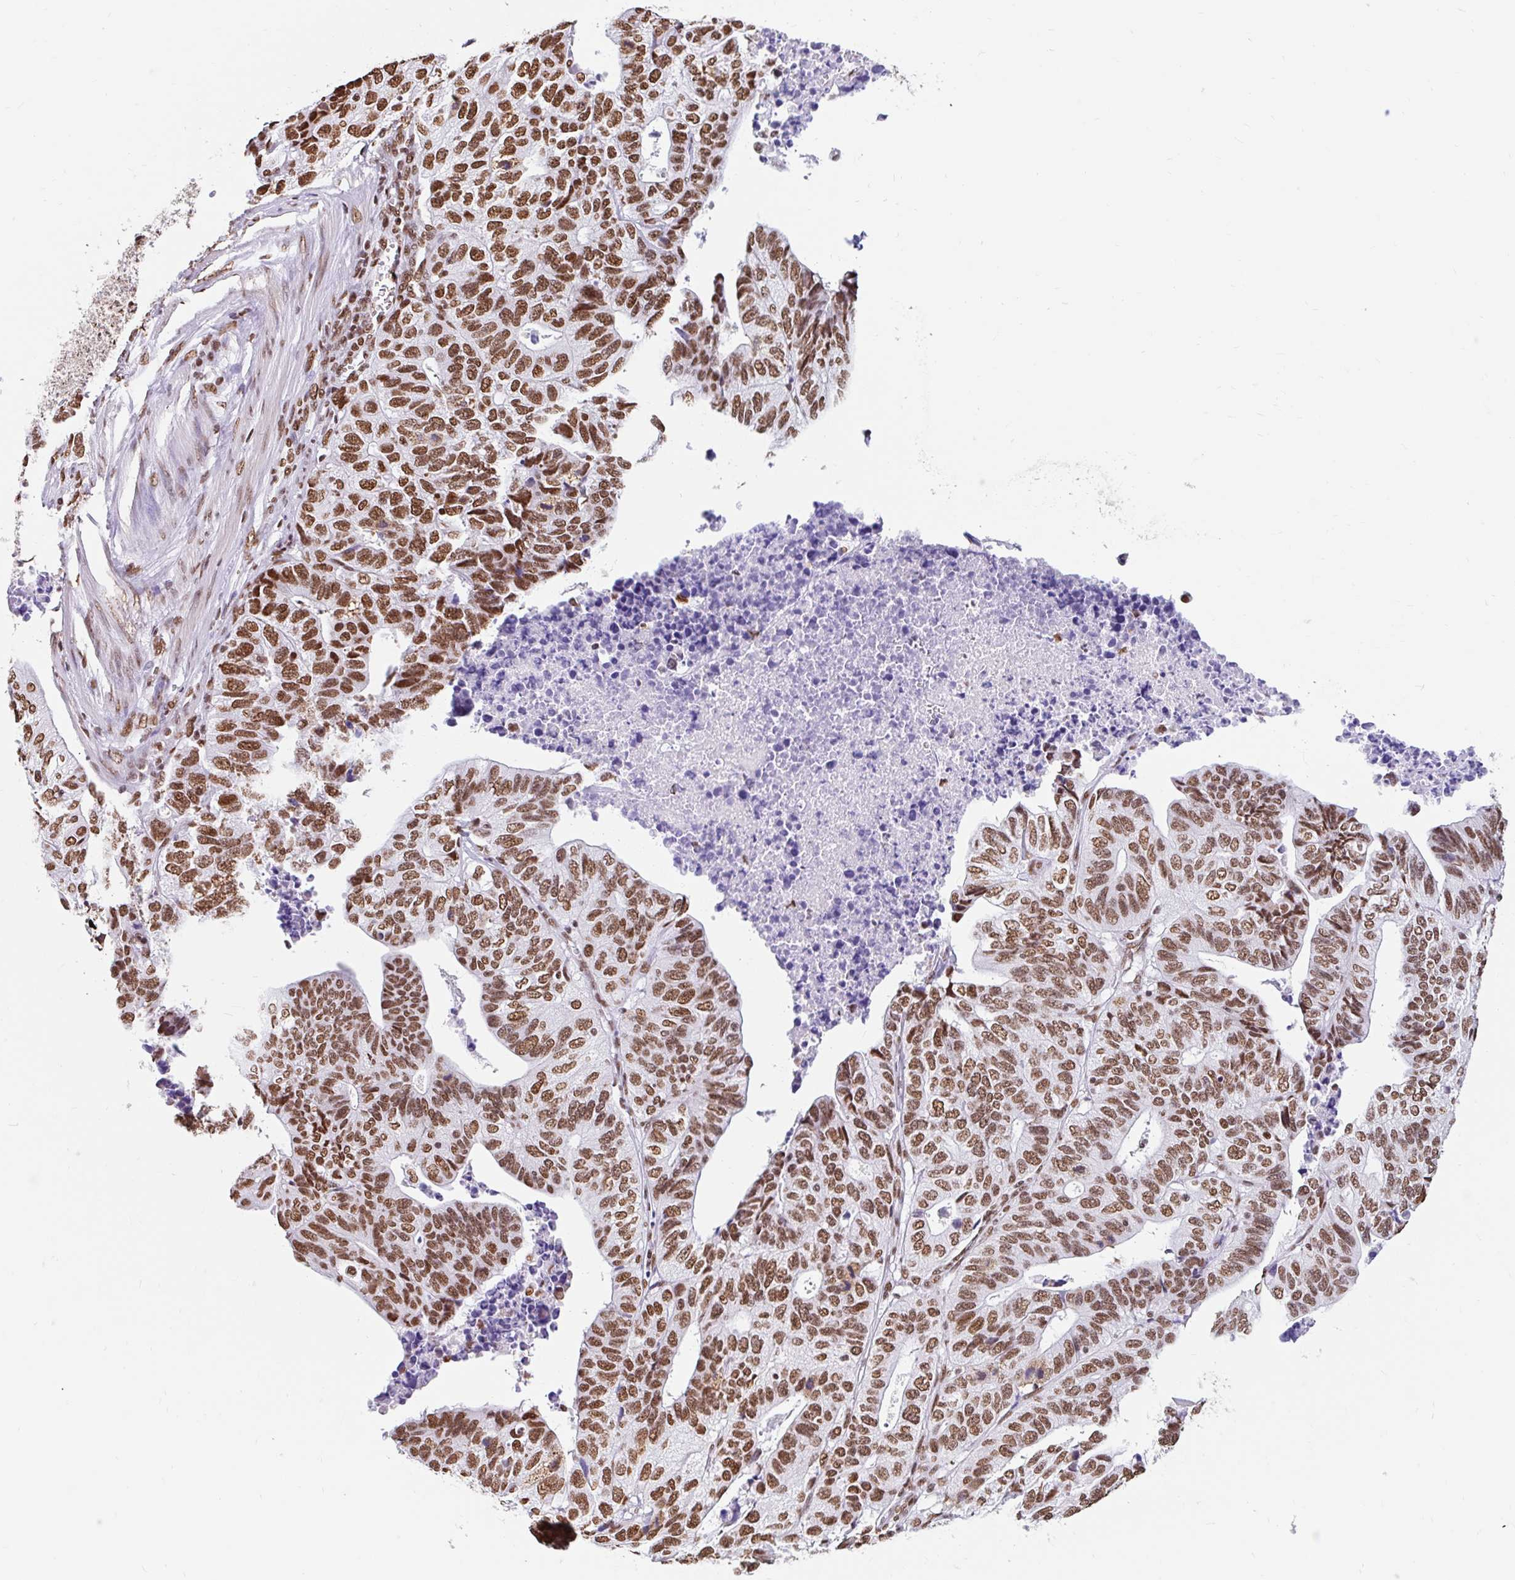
{"staining": {"intensity": "moderate", "quantity": ">75%", "location": "nuclear"}, "tissue": "stomach cancer", "cell_type": "Tumor cells", "image_type": "cancer", "snomed": [{"axis": "morphology", "description": "Adenocarcinoma, NOS"}, {"axis": "topography", "description": "Stomach, upper"}], "caption": "Stomach cancer stained for a protein shows moderate nuclear positivity in tumor cells.", "gene": "KHDRBS1", "patient": {"sex": "female", "age": 67}}